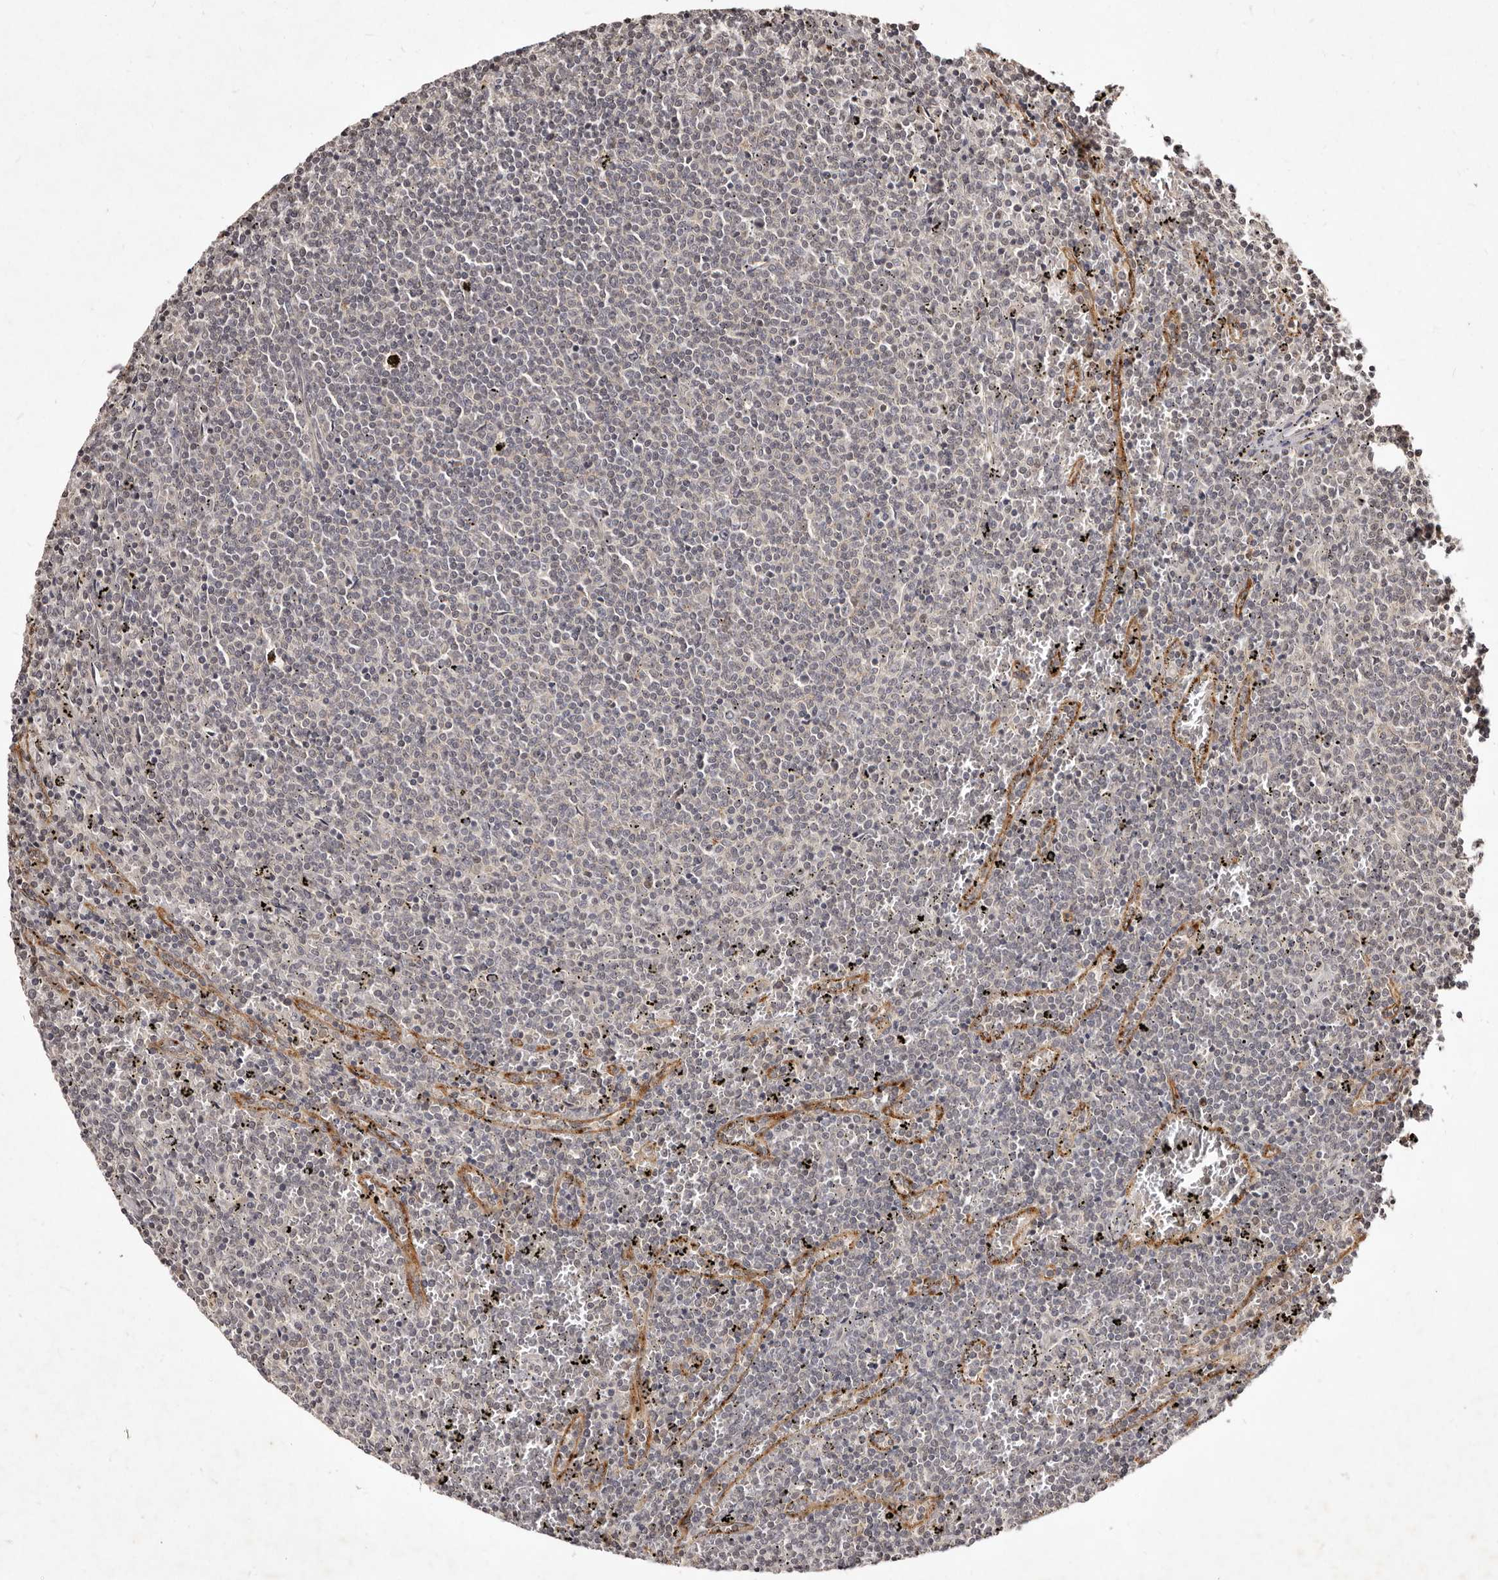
{"staining": {"intensity": "negative", "quantity": "none", "location": "none"}, "tissue": "lymphoma", "cell_type": "Tumor cells", "image_type": "cancer", "snomed": [{"axis": "morphology", "description": "Malignant lymphoma, non-Hodgkin's type, Low grade"}, {"axis": "topography", "description": "Spleen"}], "caption": "Immunohistochemistry (IHC) image of human lymphoma stained for a protein (brown), which displays no expression in tumor cells.", "gene": "LCORL", "patient": {"sex": "female", "age": 50}}